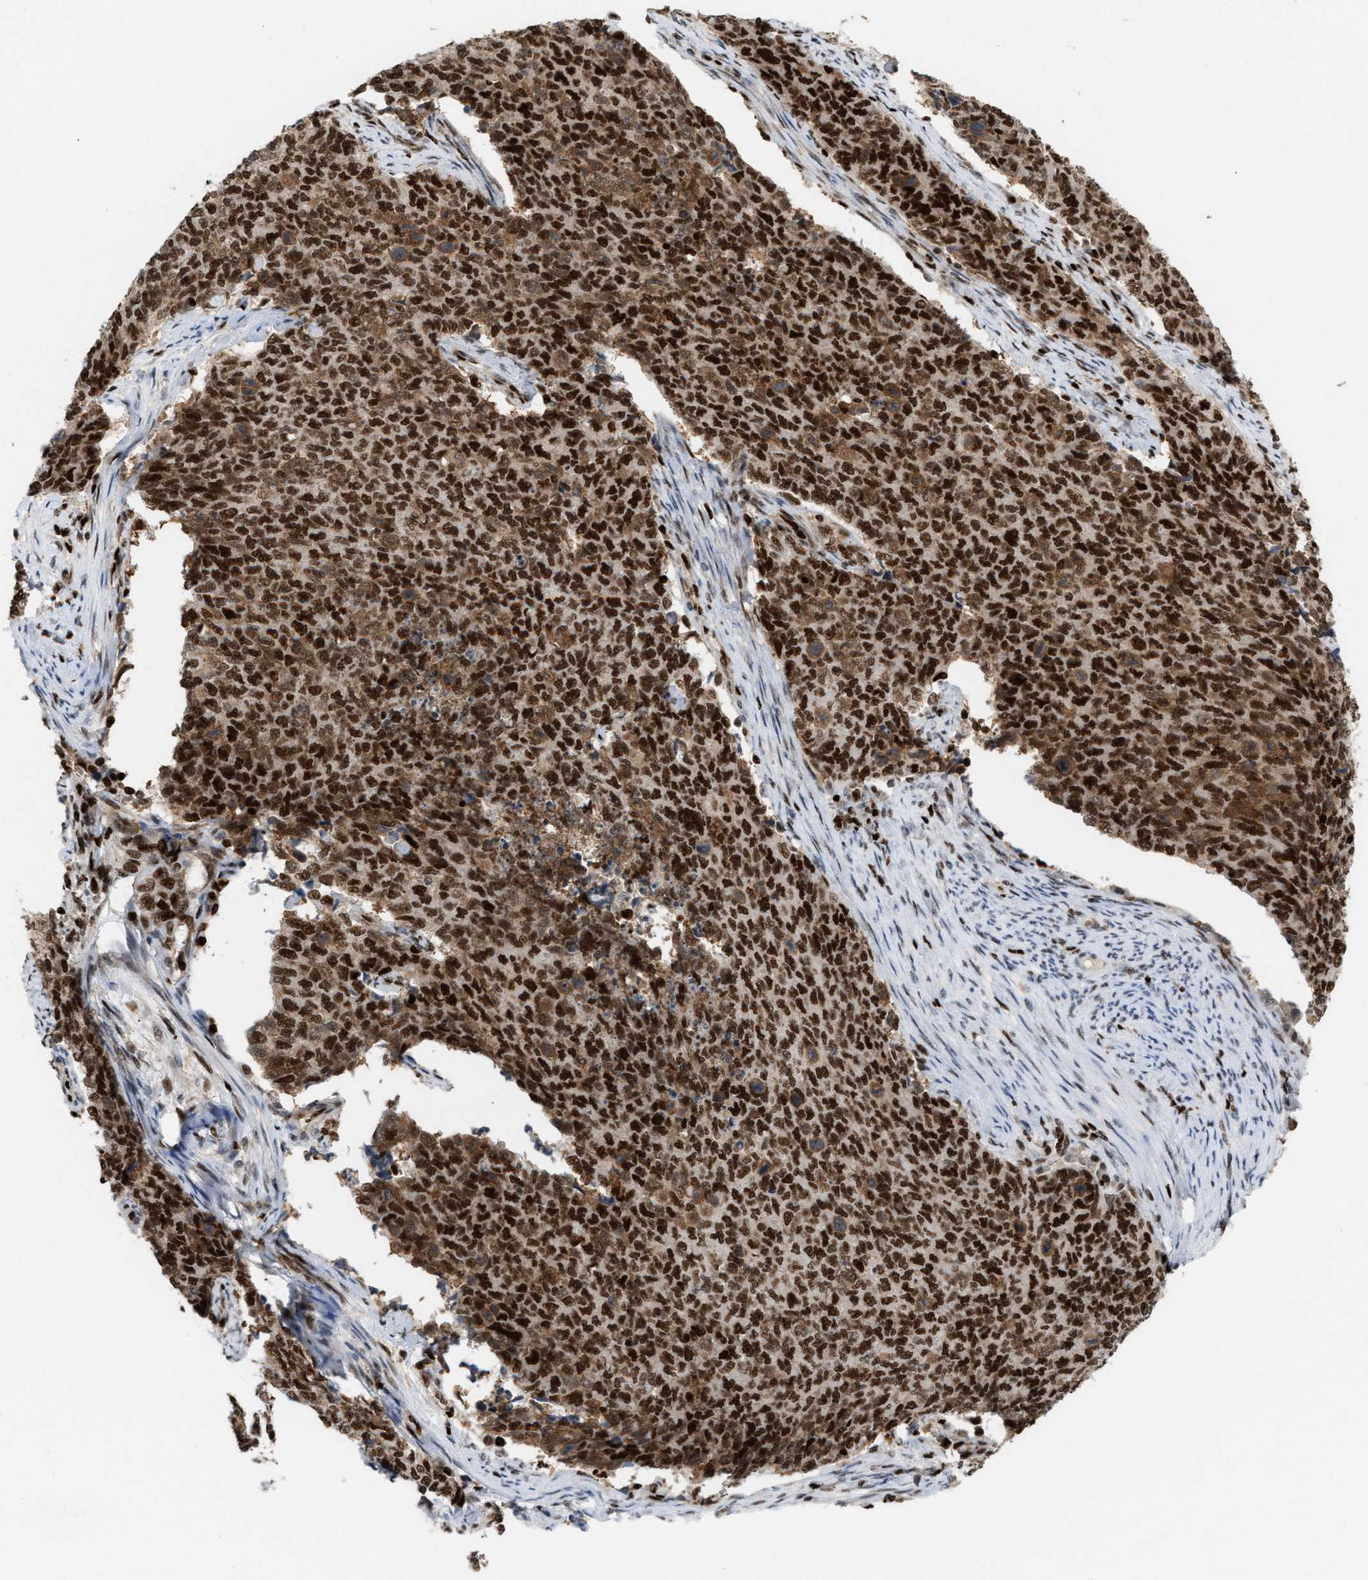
{"staining": {"intensity": "strong", "quantity": ">75%", "location": "cytoplasmic/membranous,nuclear"}, "tissue": "cervical cancer", "cell_type": "Tumor cells", "image_type": "cancer", "snomed": [{"axis": "morphology", "description": "Squamous cell carcinoma, NOS"}, {"axis": "topography", "description": "Cervix"}], "caption": "Human cervical cancer stained with a brown dye displays strong cytoplasmic/membranous and nuclear positive positivity in approximately >75% of tumor cells.", "gene": "RNASEK-C17orf49", "patient": {"sex": "female", "age": 63}}